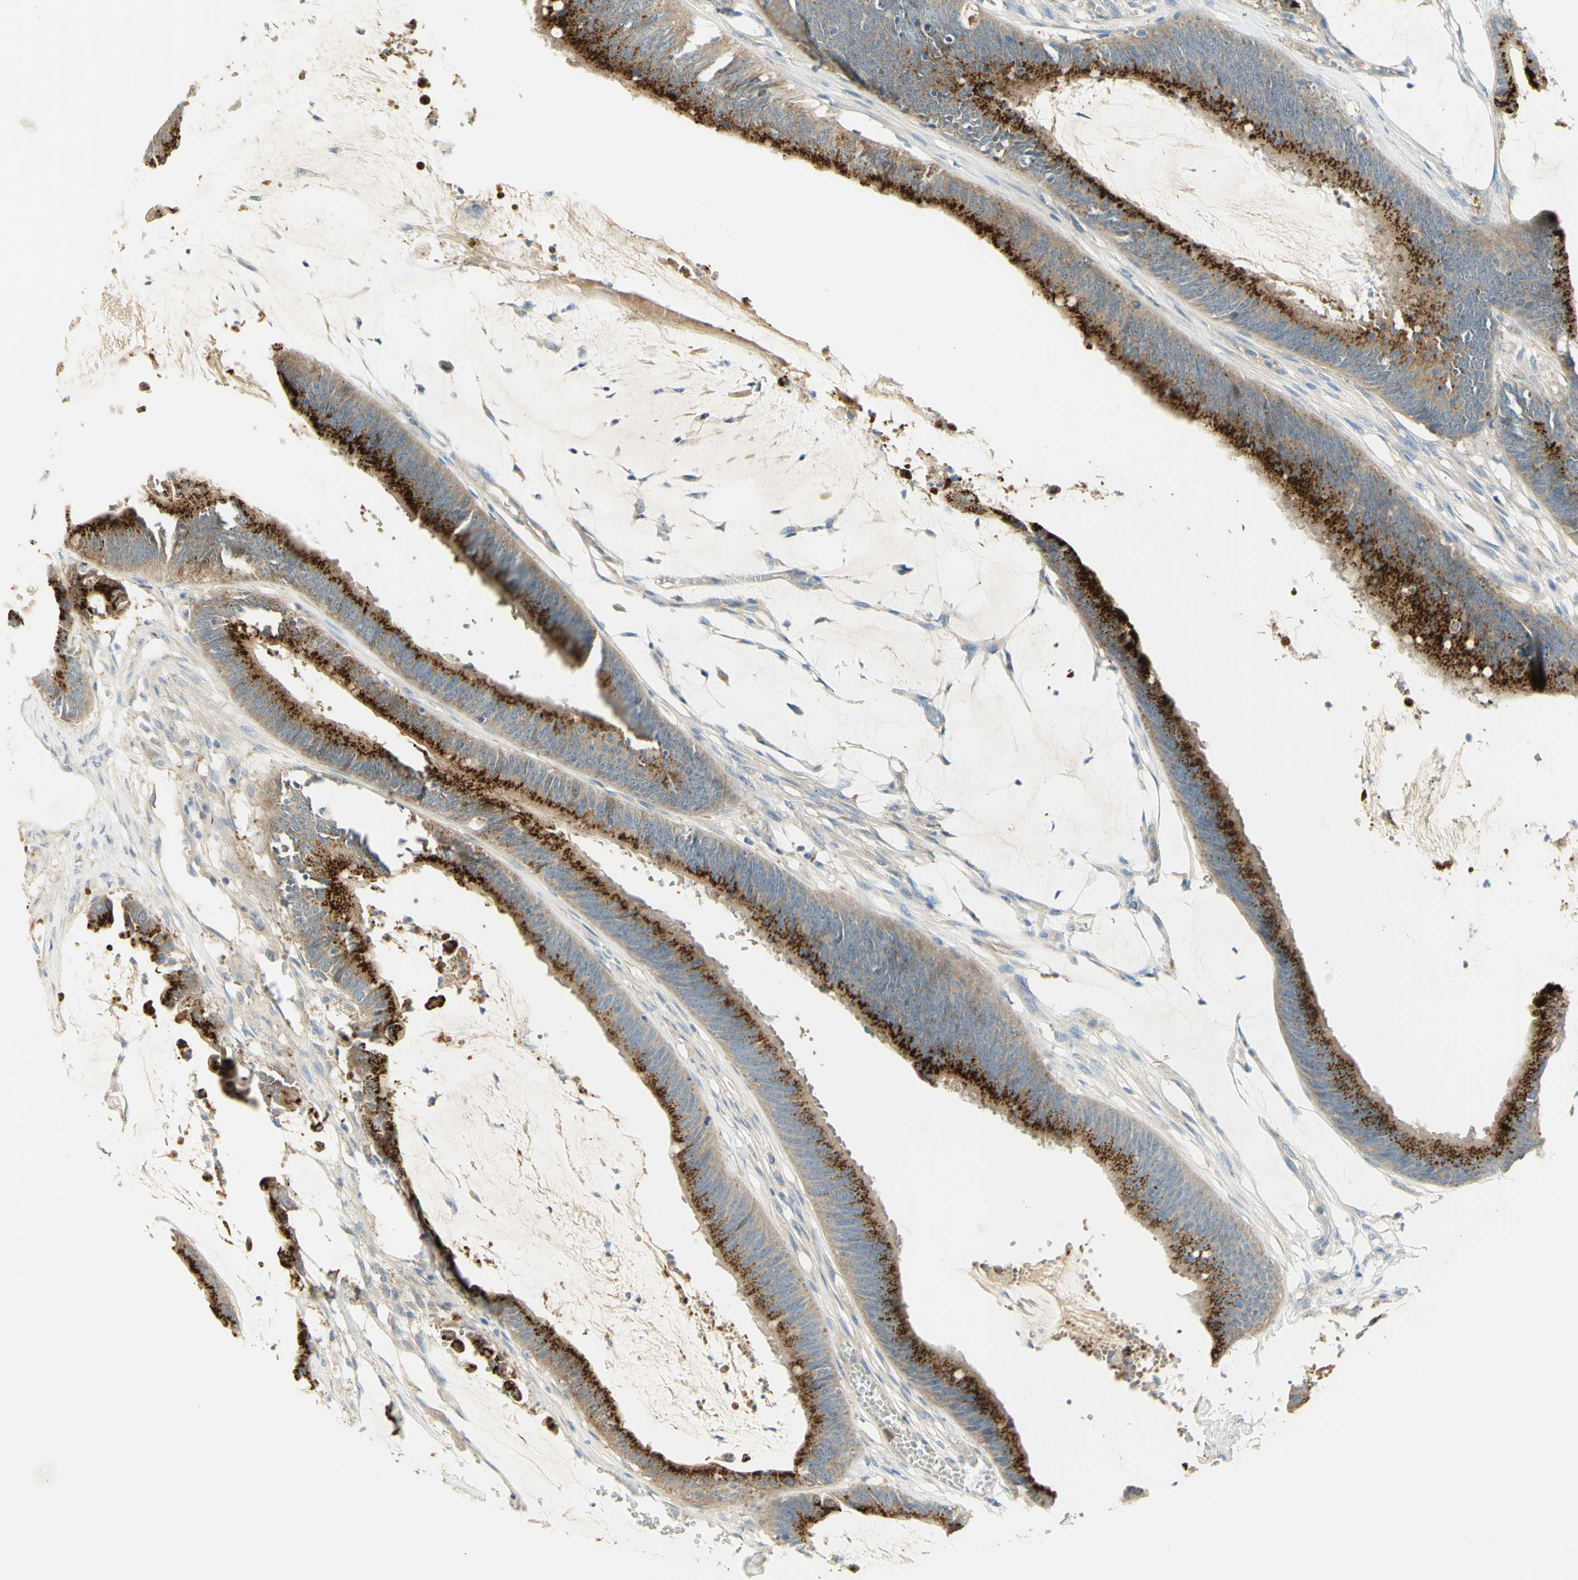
{"staining": {"intensity": "strong", "quantity": ">75%", "location": "cytoplasmic/membranous"}, "tissue": "colorectal cancer", "cell_type": "Tumor cells", "image_type": "cancer", "snomed": [{"axis": "morphology", "description": "Adenocarcinoma, NOS"}, {"axis": "topography", "description": "Rectum"}], "caption": "Immunohistochemistry (IHC) histopathology image of neoplastic tissue: human colorectal cancer stained using immunohistochemistry demonstrates high levels of strong protein expression localized specifically in the cytoplasmic/membranous of tumor cells, appearing as a cytoplasmic/membranous brown color.", "gene": "GCNT3", "patient": {"sex": "female", "age": 66}}